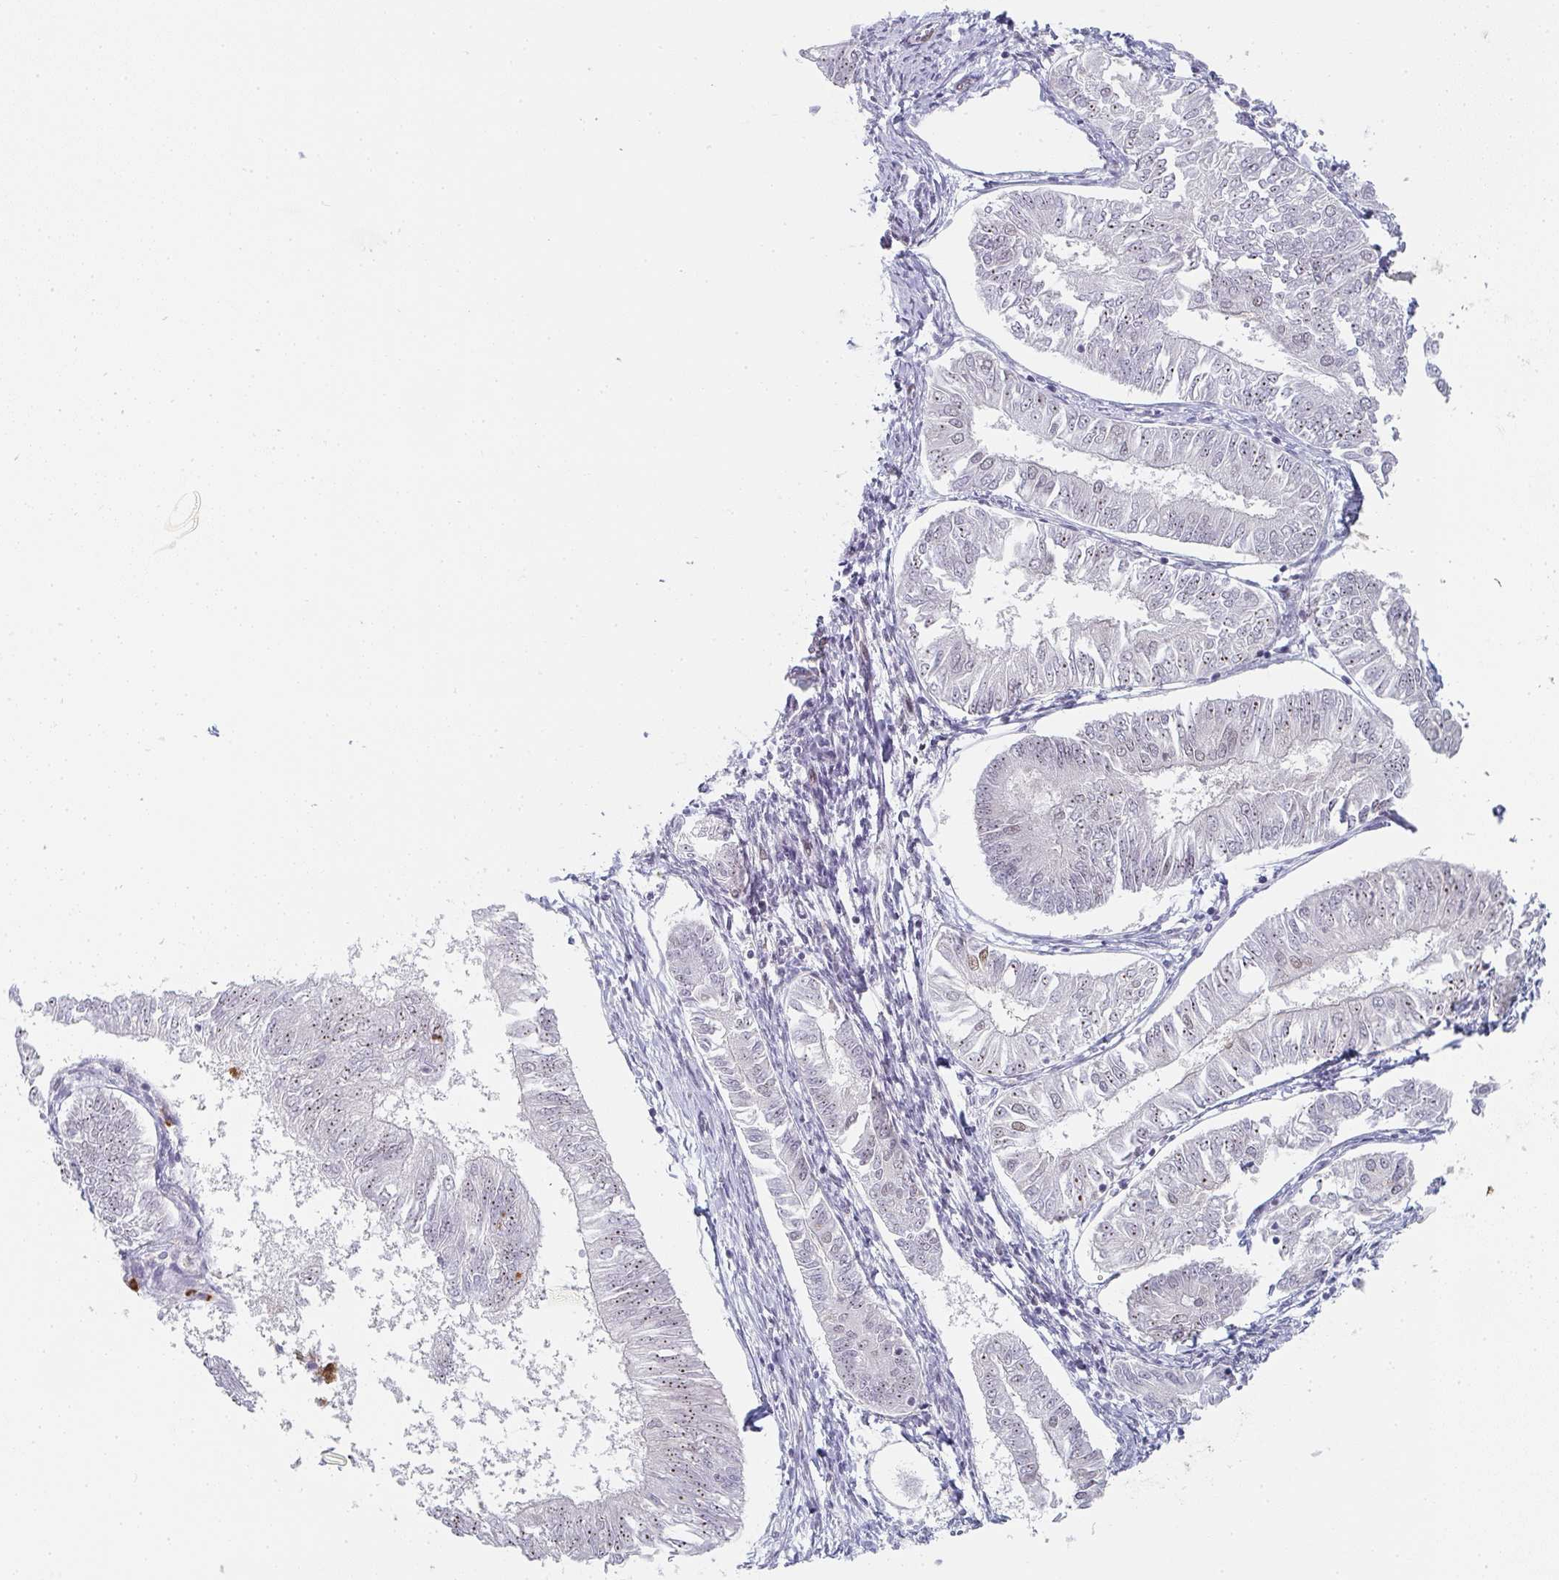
{"staining": {"intensity": "weak", "quantity": ">75%", "location": "nuclear"}, "tissue": "endometrial cancer", "cell_type": "Tumor cells", "image_type": "cancer", "snomed": [{"axis": "morphology", "description": "Adenocarcinoma, NOS"}, {"axis": "topography", "description": "Endometrium"}], "caption": "A brown stain highlights weak nuclear expression of a protein in human adenocarcinoma (endometrial) tumor cells.", "gene": "LIN54", "patient": {"sex": "female", "age": 58}}